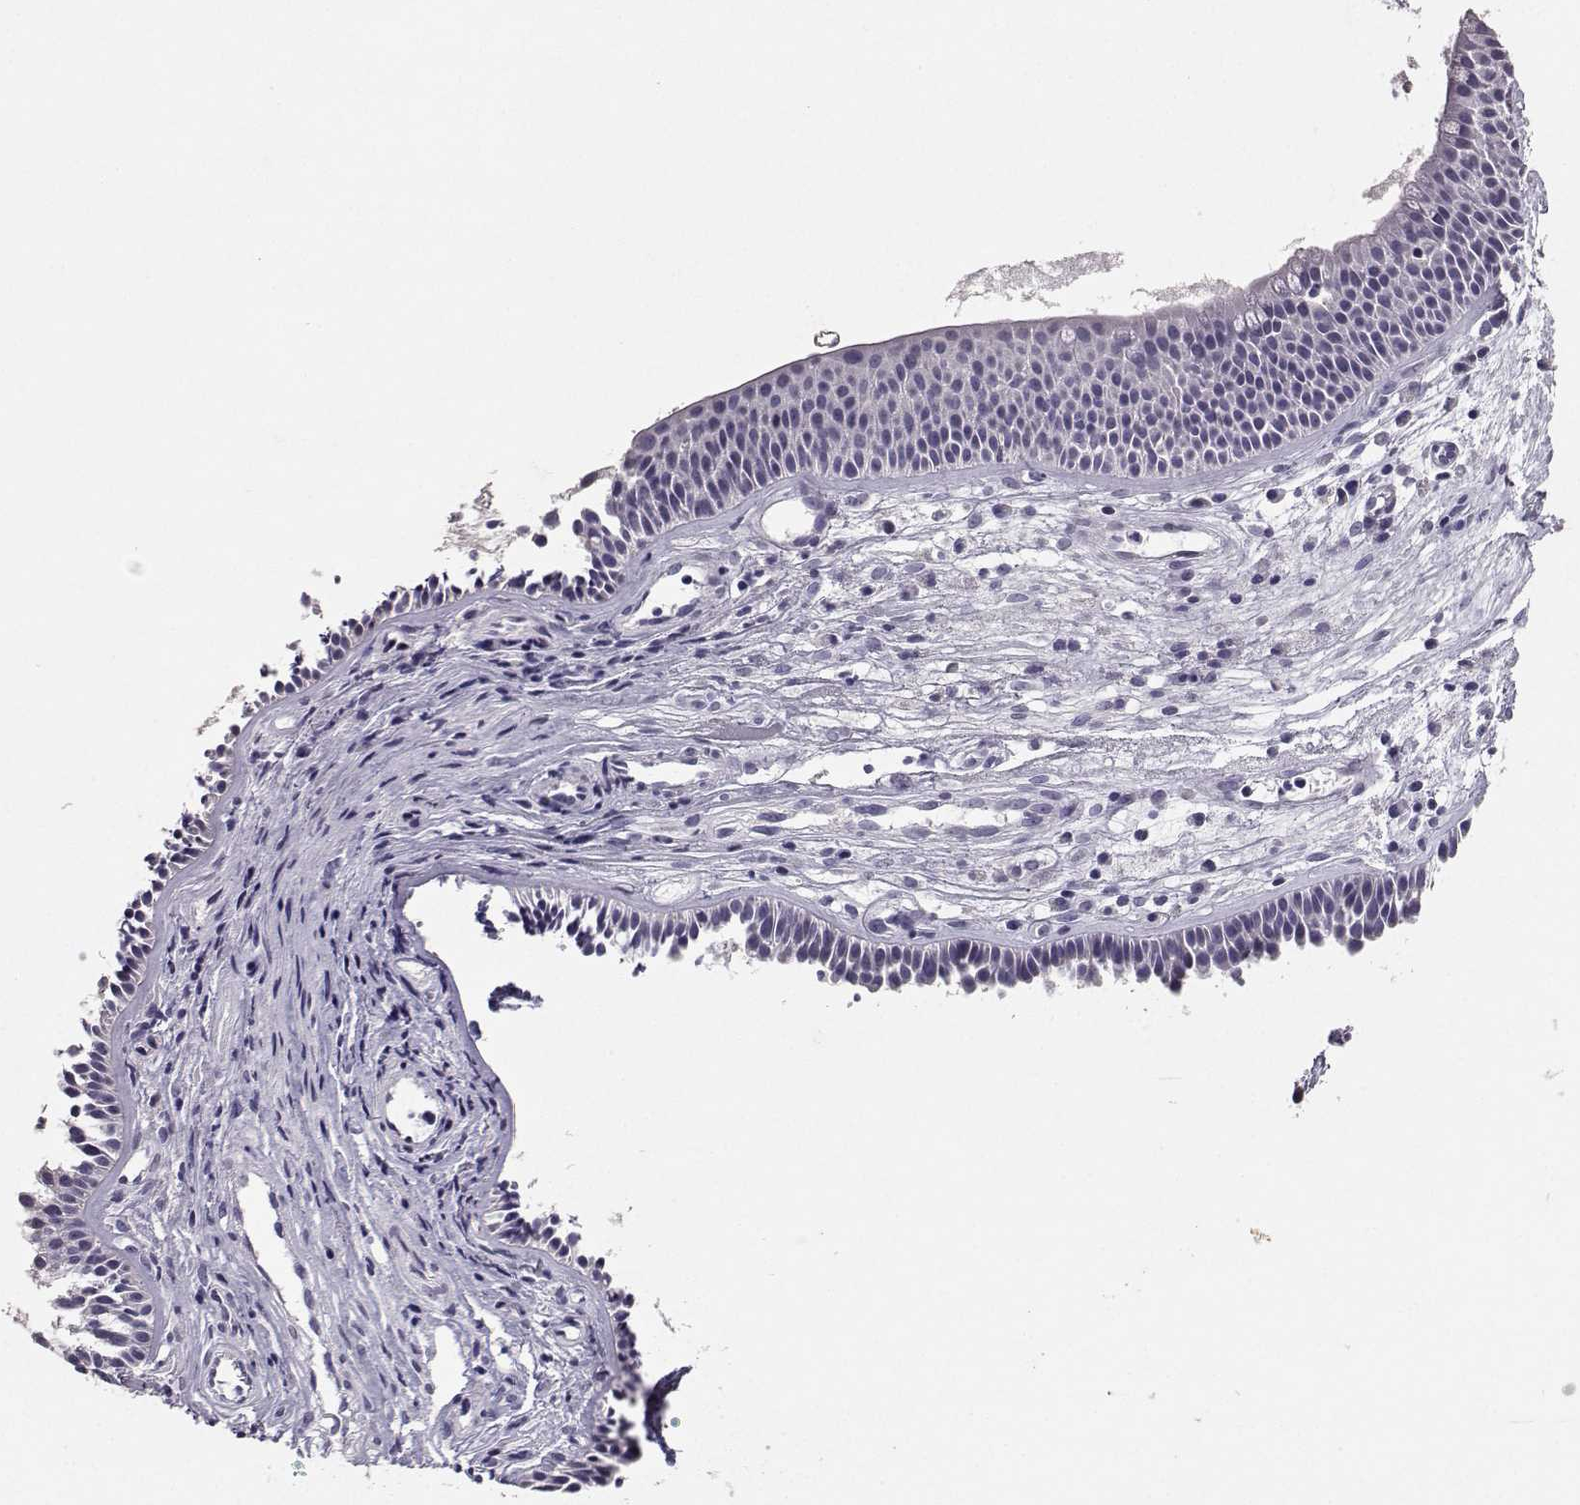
{"staining": {"intensity": "negative", "quantity": "none", "location": "none"}, "tissue": "nasopharynx", "cell_type": "Respiratory epithelial cells", "image_type": "normal", "snomed": [{"axis": "morphology", "description": "Normal tissue, NOS"}, {"axis": "topography", "description": "Nasopharynx"}], "caption": "The photomicrograph displays no staining of respiratory epithelial cells in benign nasopharynx. (DAB immunohistochemistry (IHC) visualized using brightfield microscopy, high magnification).", "gene": "CARTPT", "patient": {"sex": "male", "age": 31}}